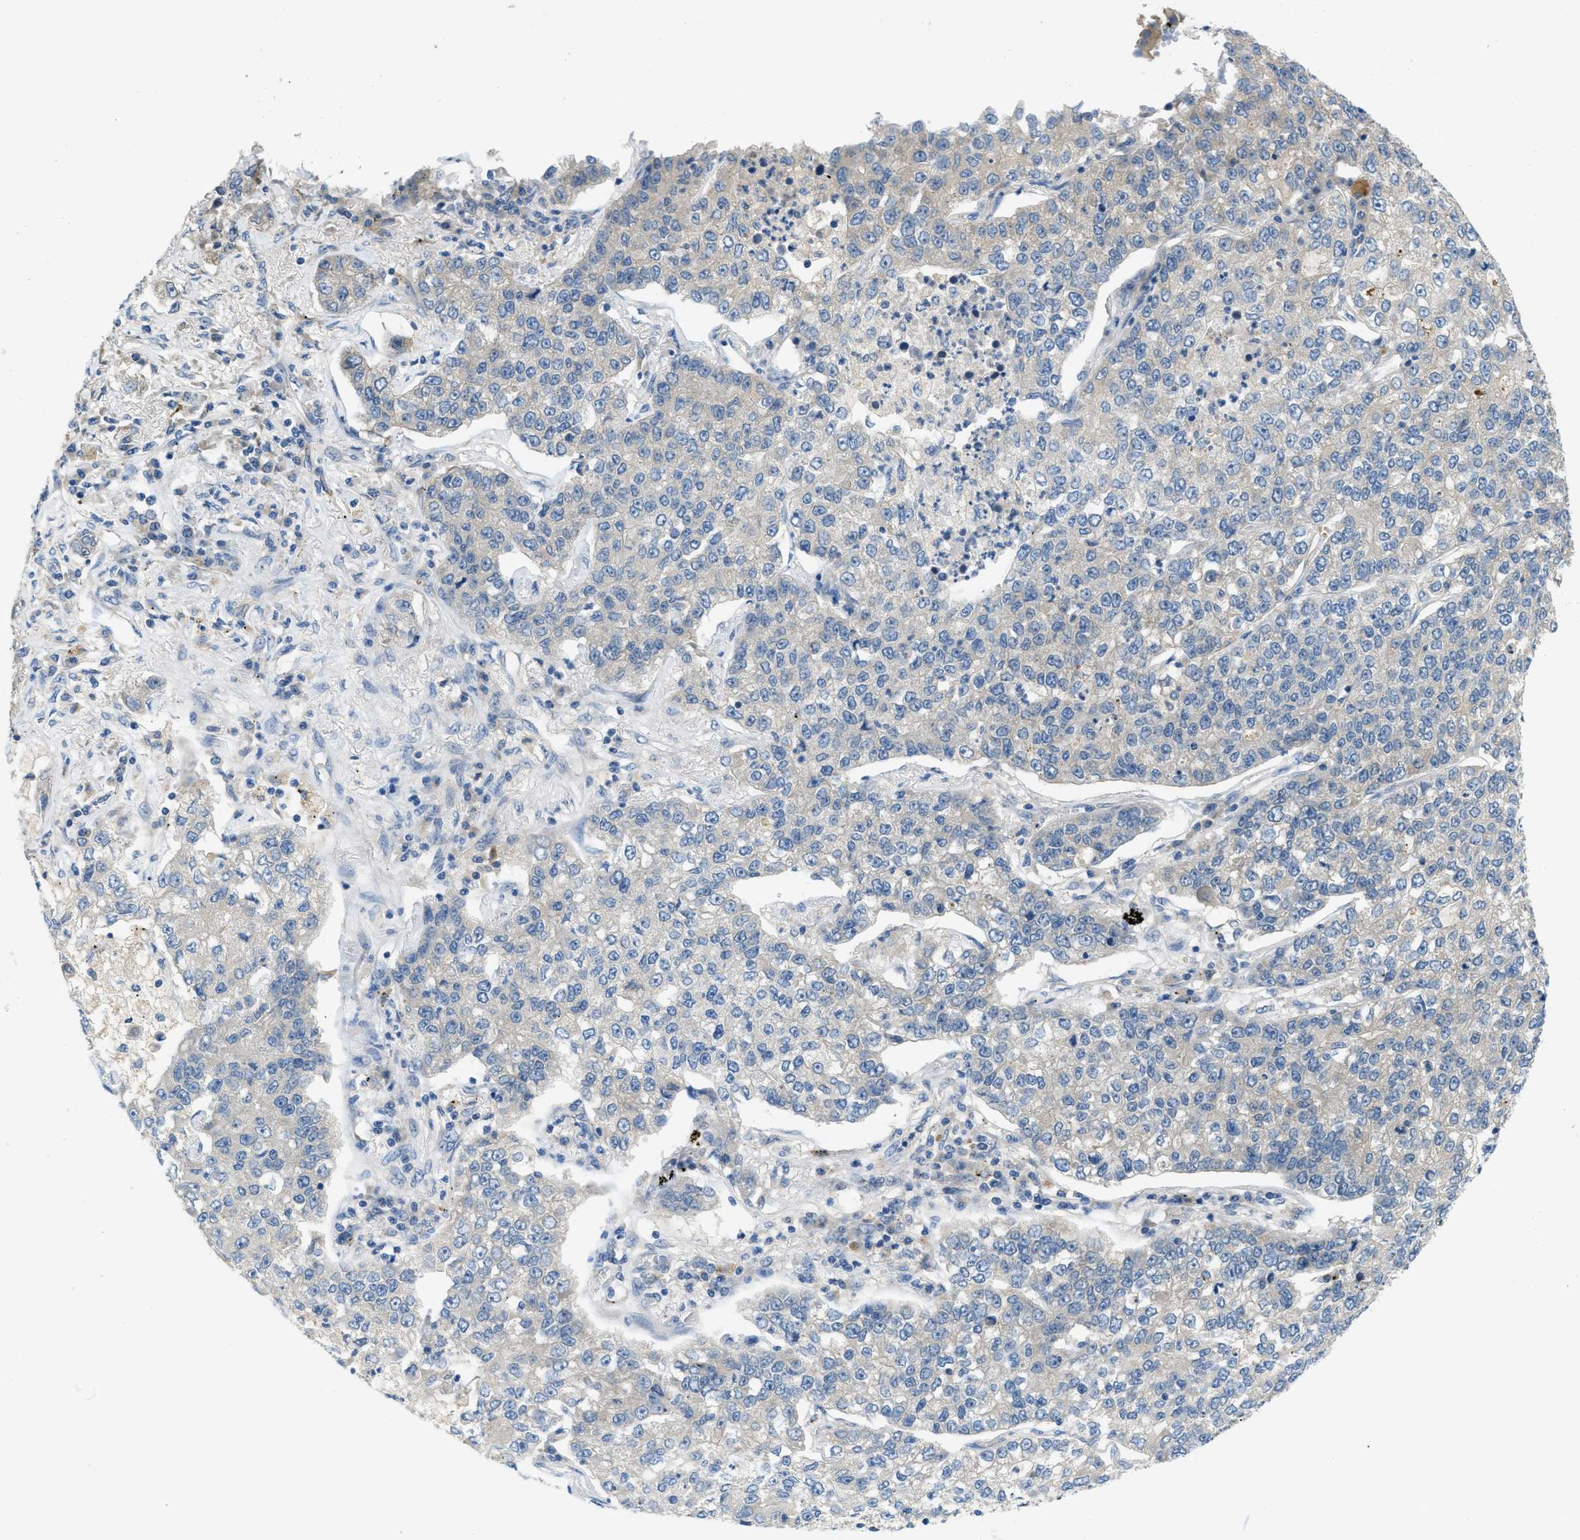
{"staining": {"intensity": "negative", "quantity": "none", "location": "none"}, "tissue": "lung cancer", "cell_type": "Tumor cells", "image_type": "cancer", "snomed": [{"axis": "morphology", "description": "Adenocarcinoma, NOS"}, {"axis": "topography", "description": "Lung"}], "caption": "Lung cancer was stained to show a protein in brown. There is no significant staining in tumor cells. (IHC, brightfield microscopy, high magnification).", "gene": "RIPK2", "patient": {"sex": "male", "age": 49}}